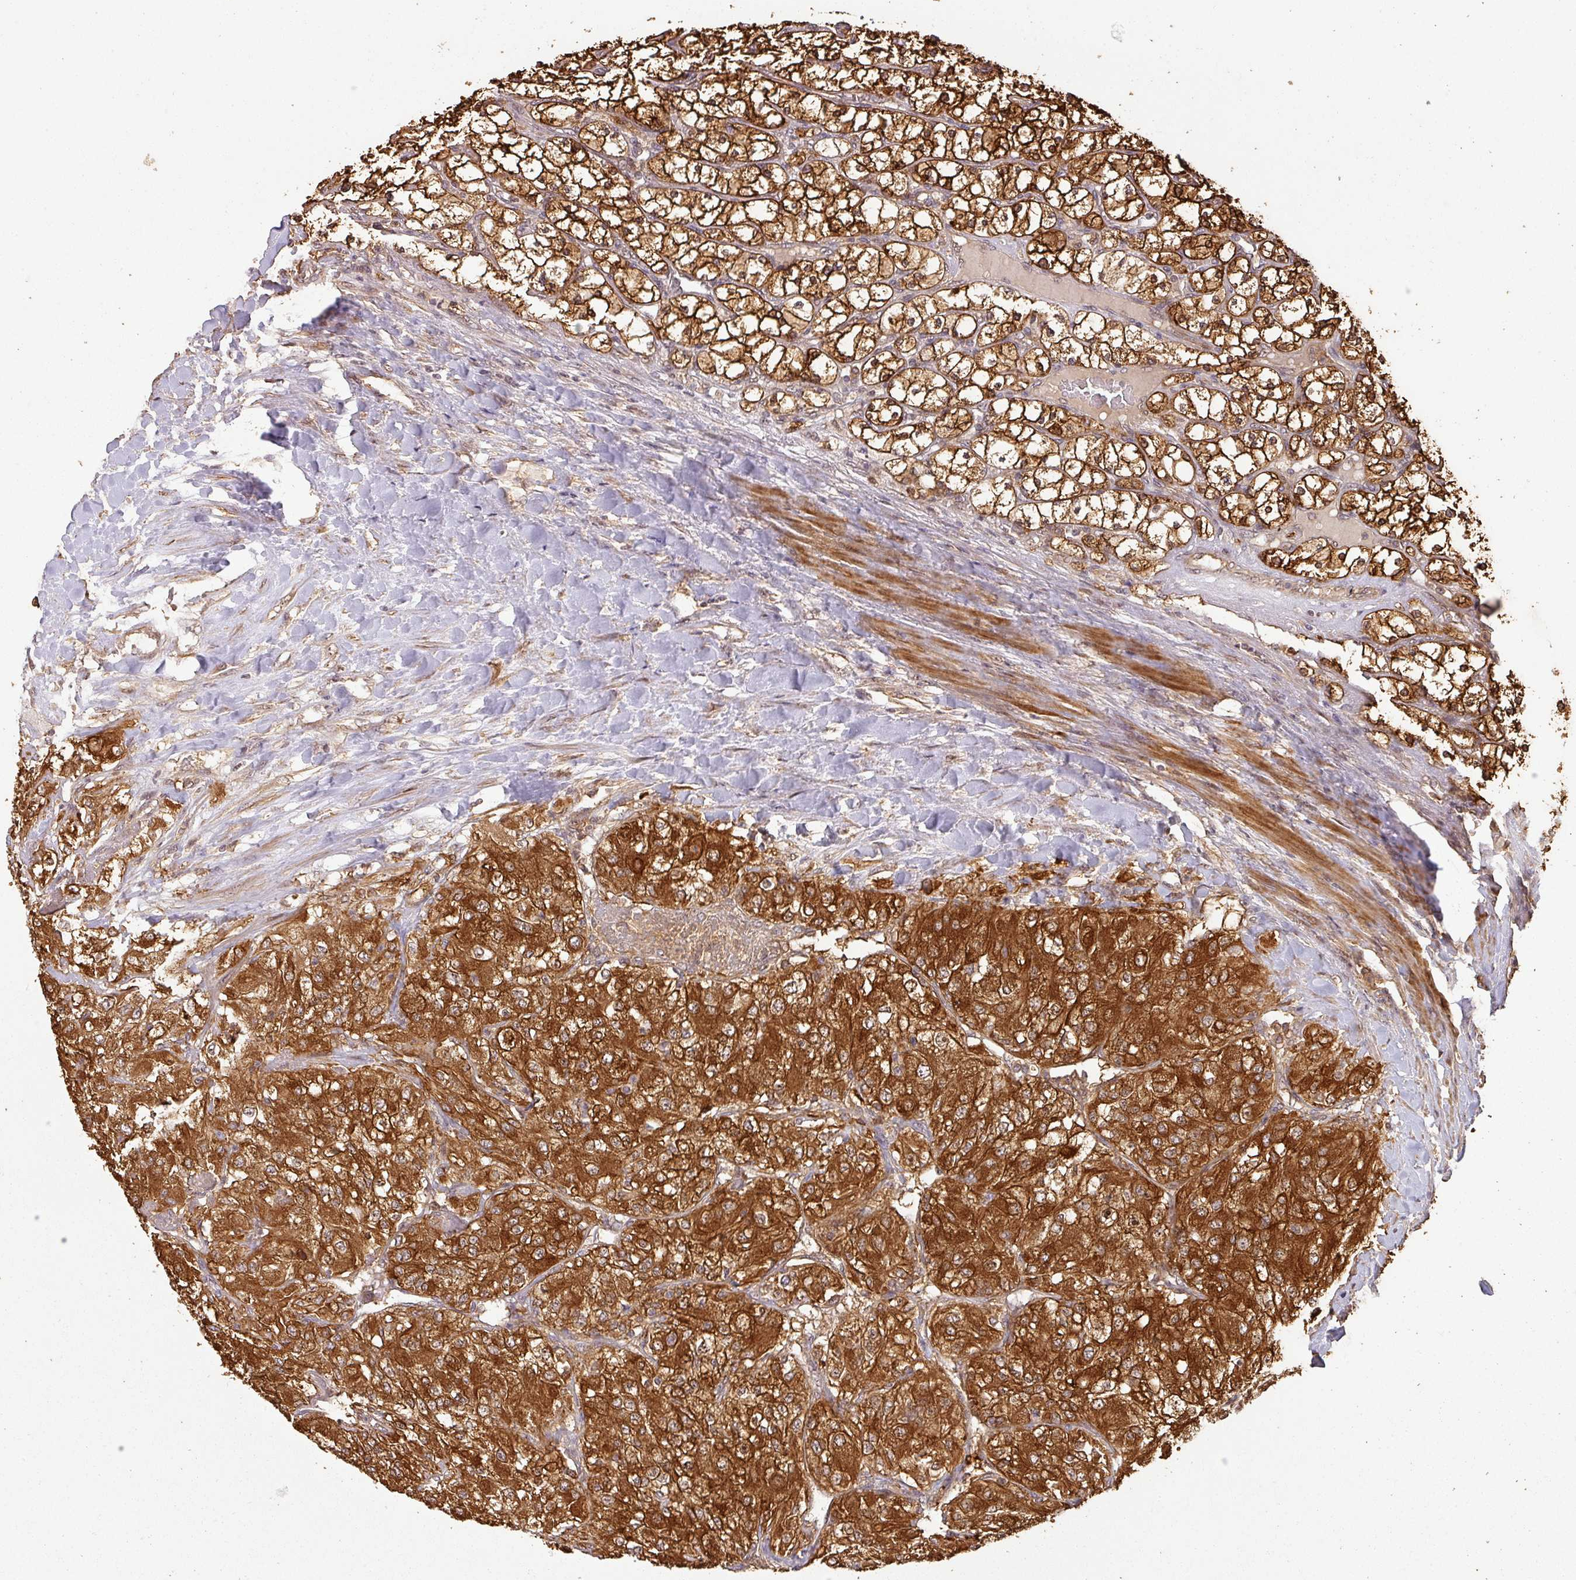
{"staining": {"intensity": "strong", "quantity": ">75%", "location": "cytoplasmic/membranous,nuclear"}, "tissue": "renal cancer", "cell_type": "Tumor cells", "image_type": "cancer", "snomed": [{"axis": "morphology", "description": "Adenocarcinoma, NOS"}, {"axis": "topography", "description": "Kidney"}], "caption": "Protein staining of adenocarcinoma (renal) tissue exhibits strong cytoplasmic/membranous and nuclear positivity in approximately >75% of tumor cells.", "gene": "ZNF322", "patient": {"sex": "male", "age": 80}}